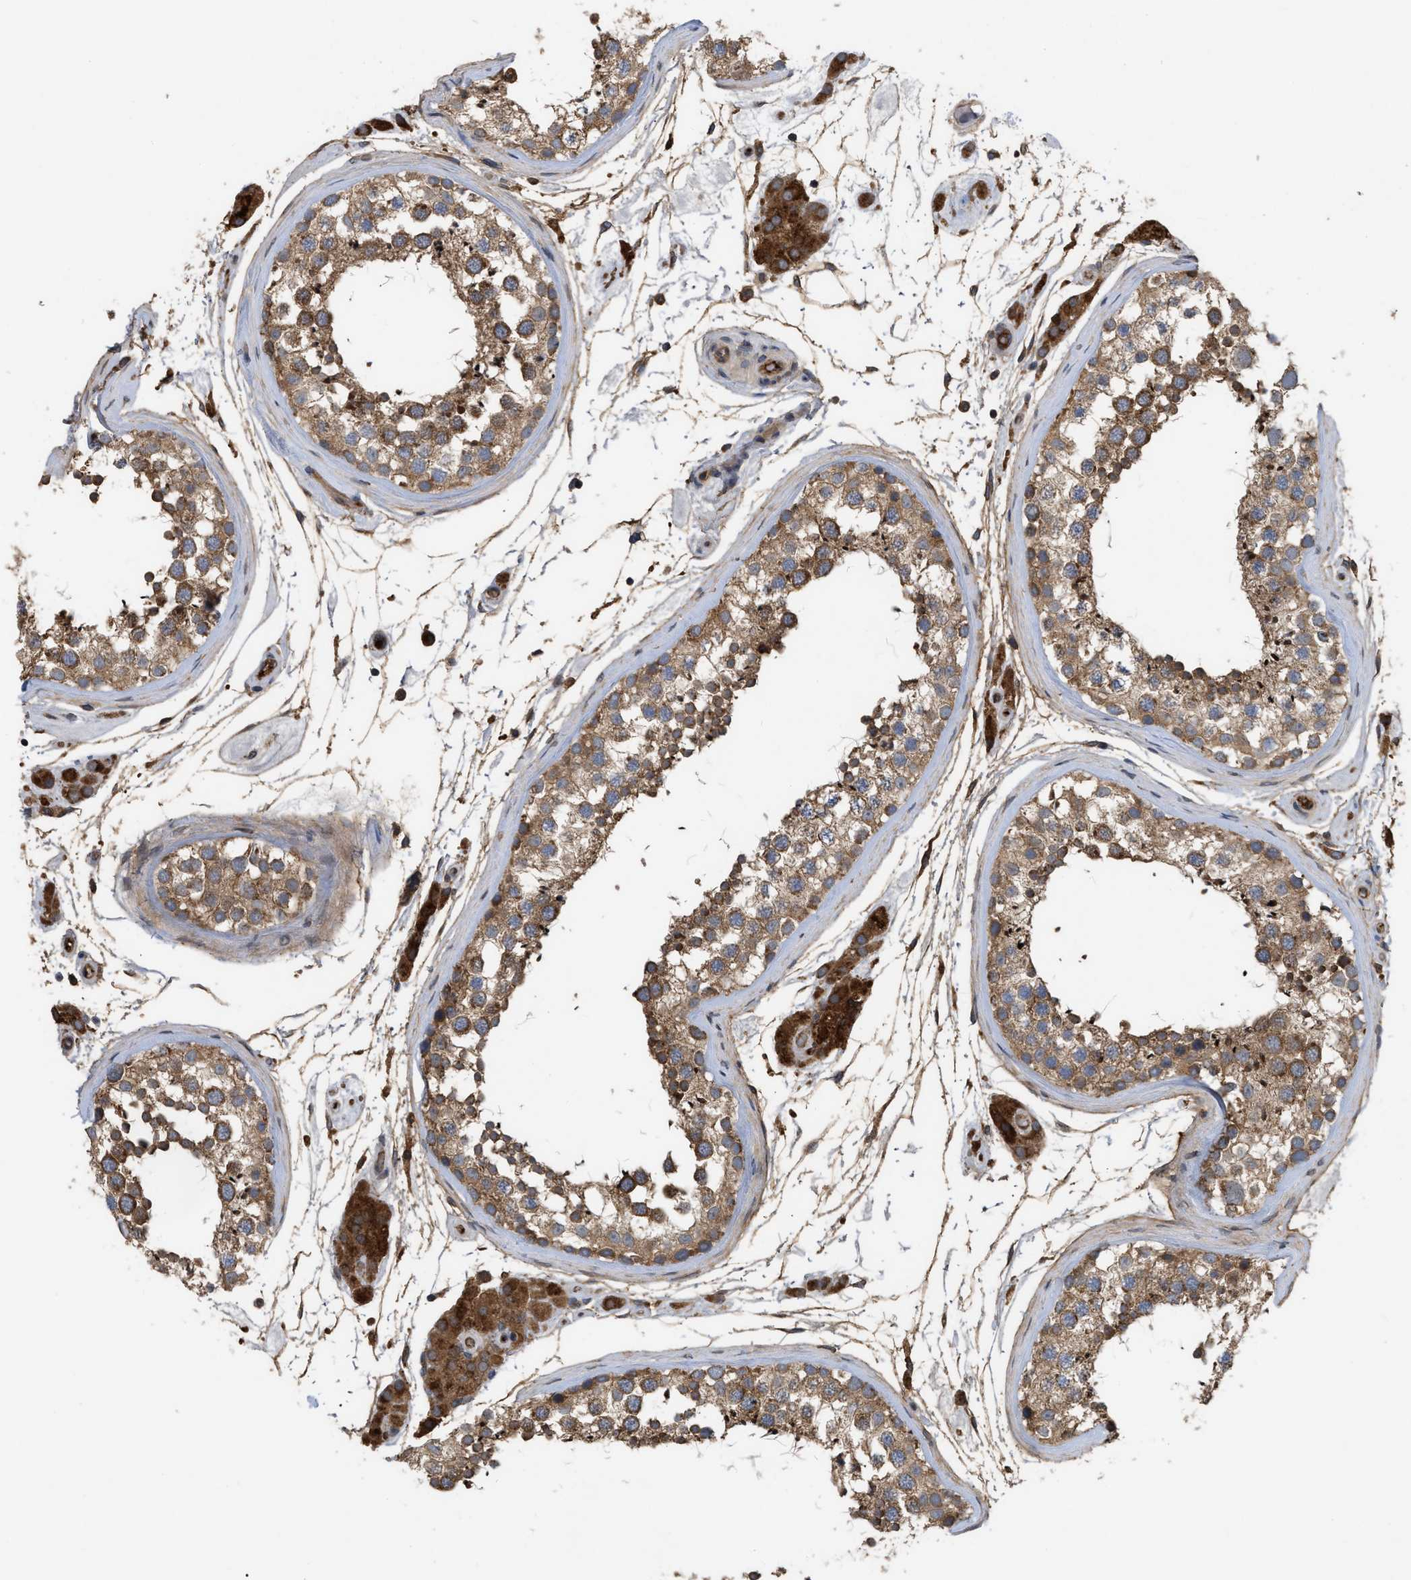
{"staining": {"intensity": "moderate", "quantity": ">75%", "location": "cytoplasmic/membranous"}, "tissue": "testis", "cell_type": "Cells in seminiferous ducts", "image_type": "normal", "snomed": [{"axis": "morphology", "description": "Normal tissue, NOS"}, {"axis": "topography", "description": "Testis"}], "caption": "Protein analysis of unremarkable testis shows moderate cytoplasmic/membranous staining in approximately >75% of cells in seminiferous ducts.", "gene": "RAB2A", "patient": {"sex": "male", "age": 46}}